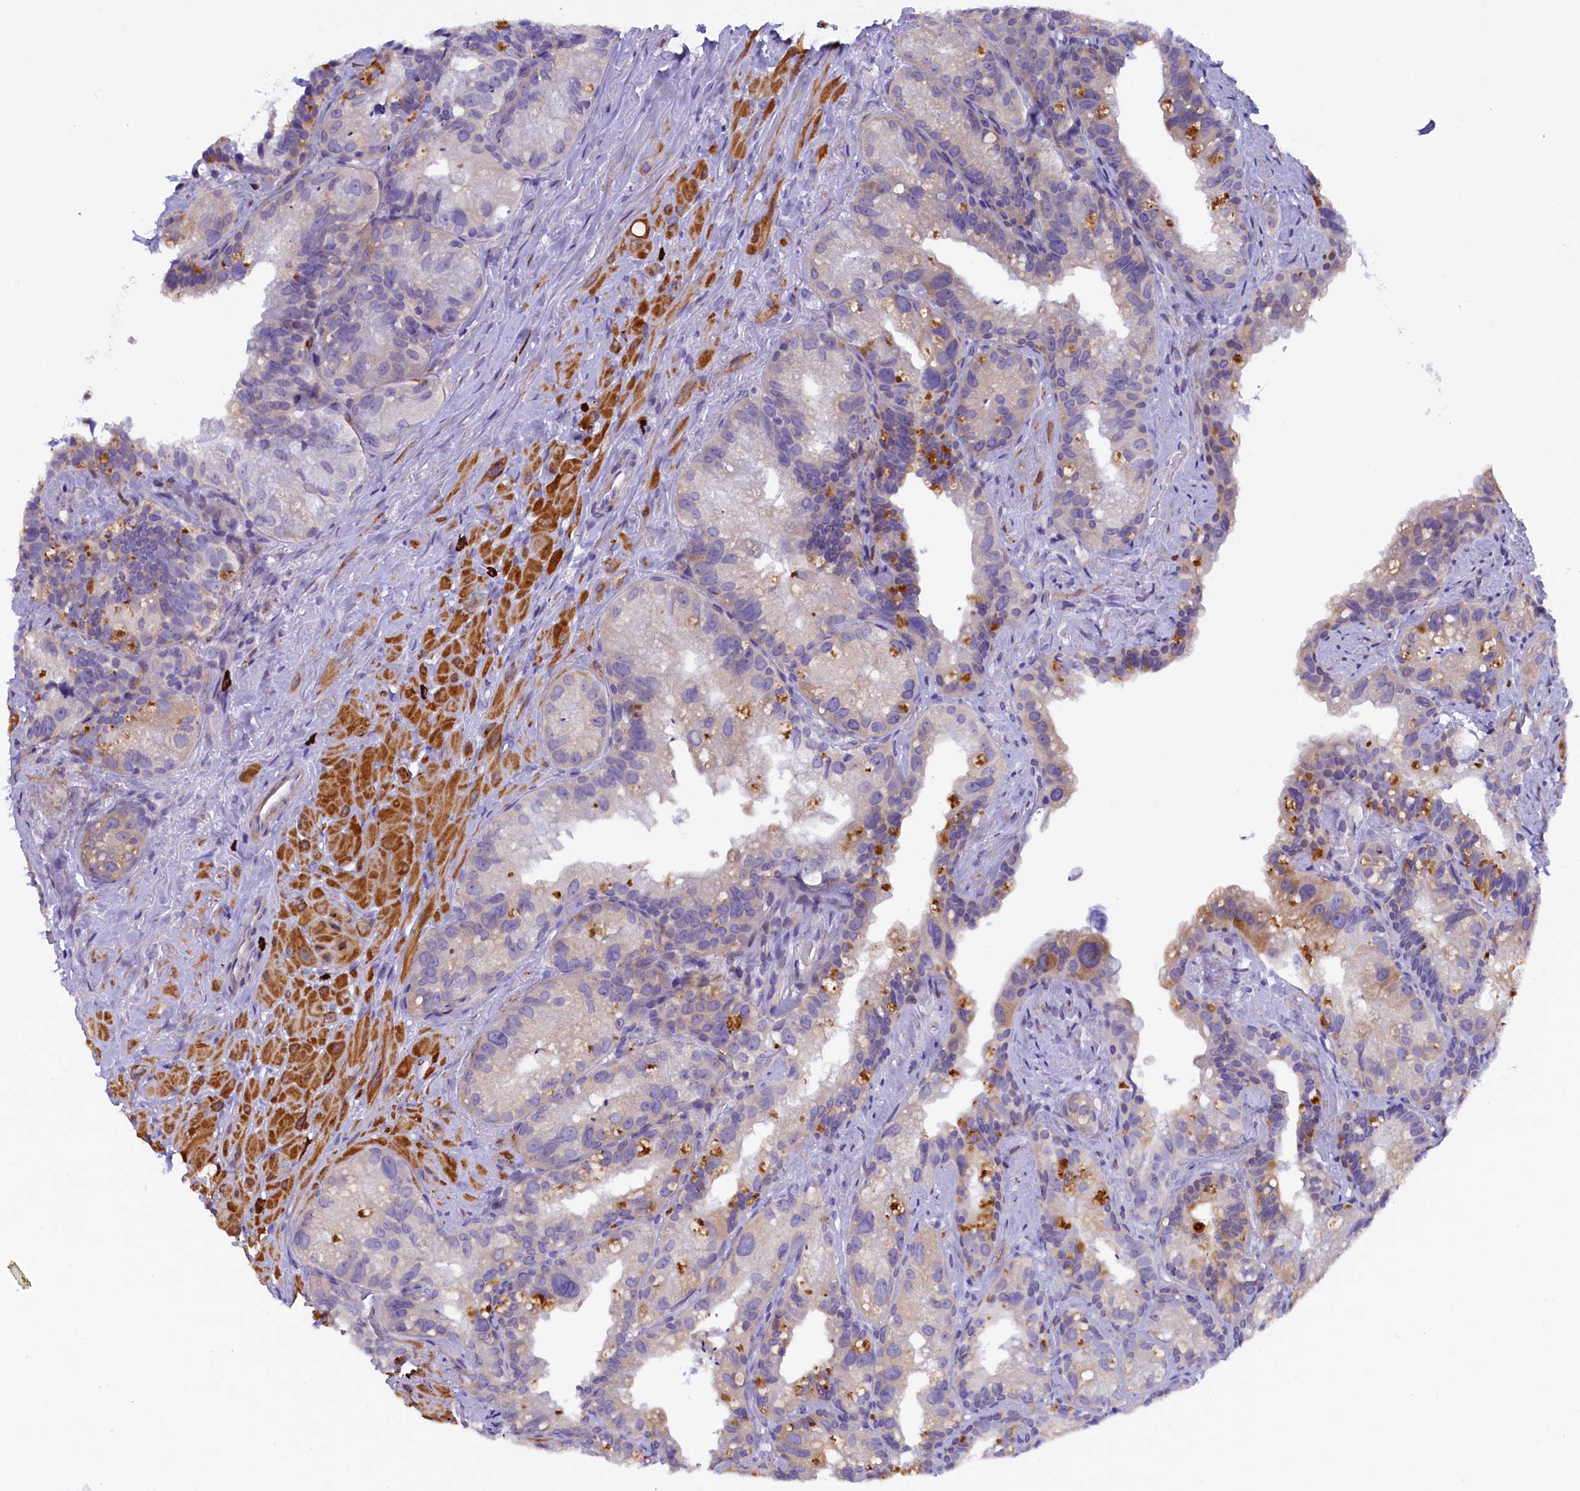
{"staining": {"intensity": "moderate", "quantity": "<25%", "location": "cytoplasmic/membranous"}, "tissue": "prostate cancer", "cell_type": "Tumor cells", "image_type": "cancer", "snomed": [{"axis": "morphology", "description": "Normal tissue, NOS"}, {"axis": "morphology", "description": "Adenocarcinoma, Low grade"}, {"axis": "topography", "description": "Prostate"}], "caption": "Approximately <25% of tumor cells in human prostate cancer reveal moderate cytoplasmic/membranous protein expression as visualized by brown immunohistochemical staining.", "gene": "RTTN", "patient": {"sex": "male", "age": 72}}